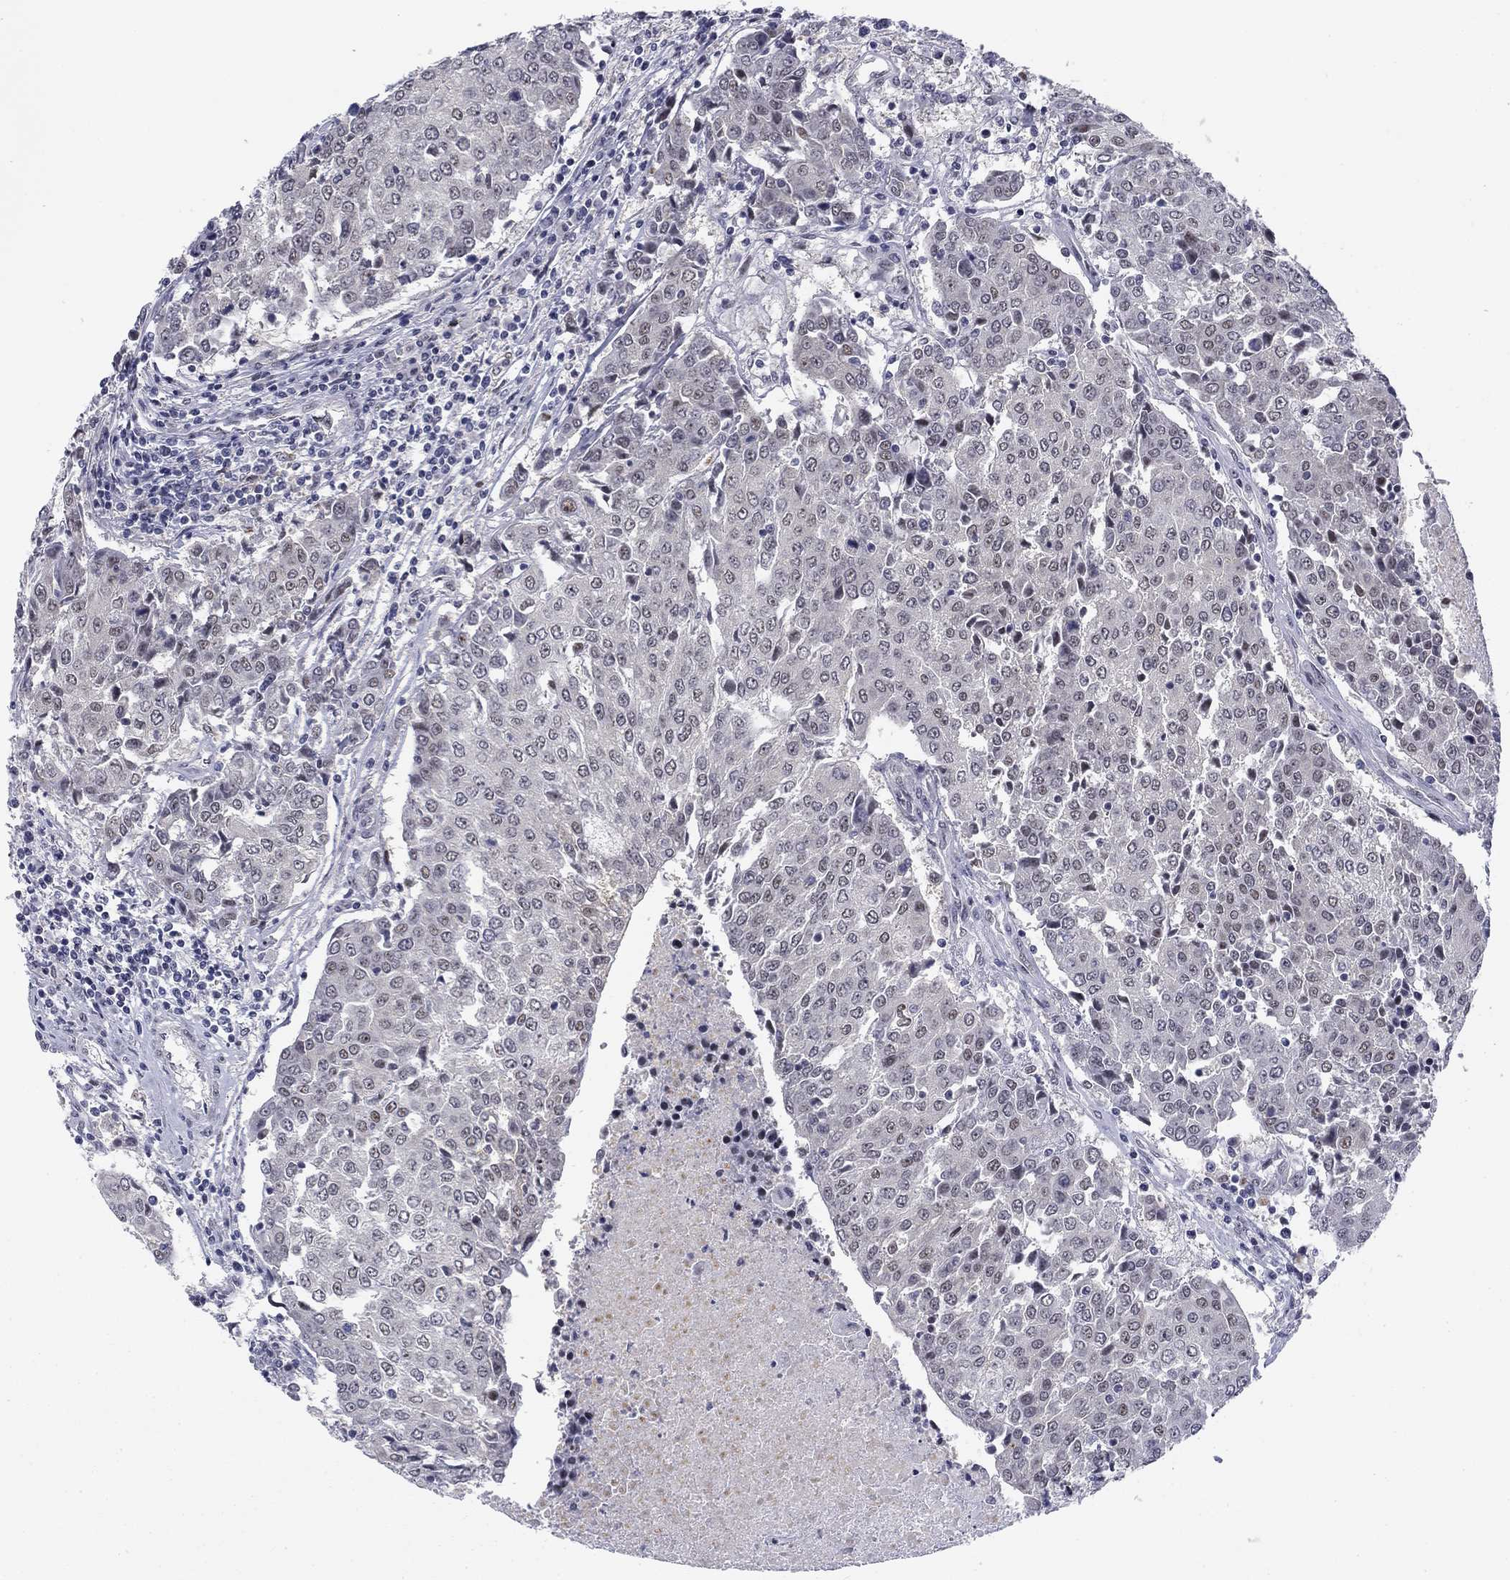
{"staining": {"intensity": "negative", "quantity": "none", "location": "none"}, "tissue": "urothelial cancer", "cell_type": "Tumor cells", "image_type": "cancer", "snomed": [{"axis": "morphology", "description": "Urothelial carcinoma, High grade"}, {"axis": "topography", "description": "Urinary bladder"}], "caption": "This is an IHC histopathology image of high-grade urothelial carcinoma. There is no expression in tumor cells.", "gene": "TIGD4", "patient": {"sex": "female", "age": 85}}